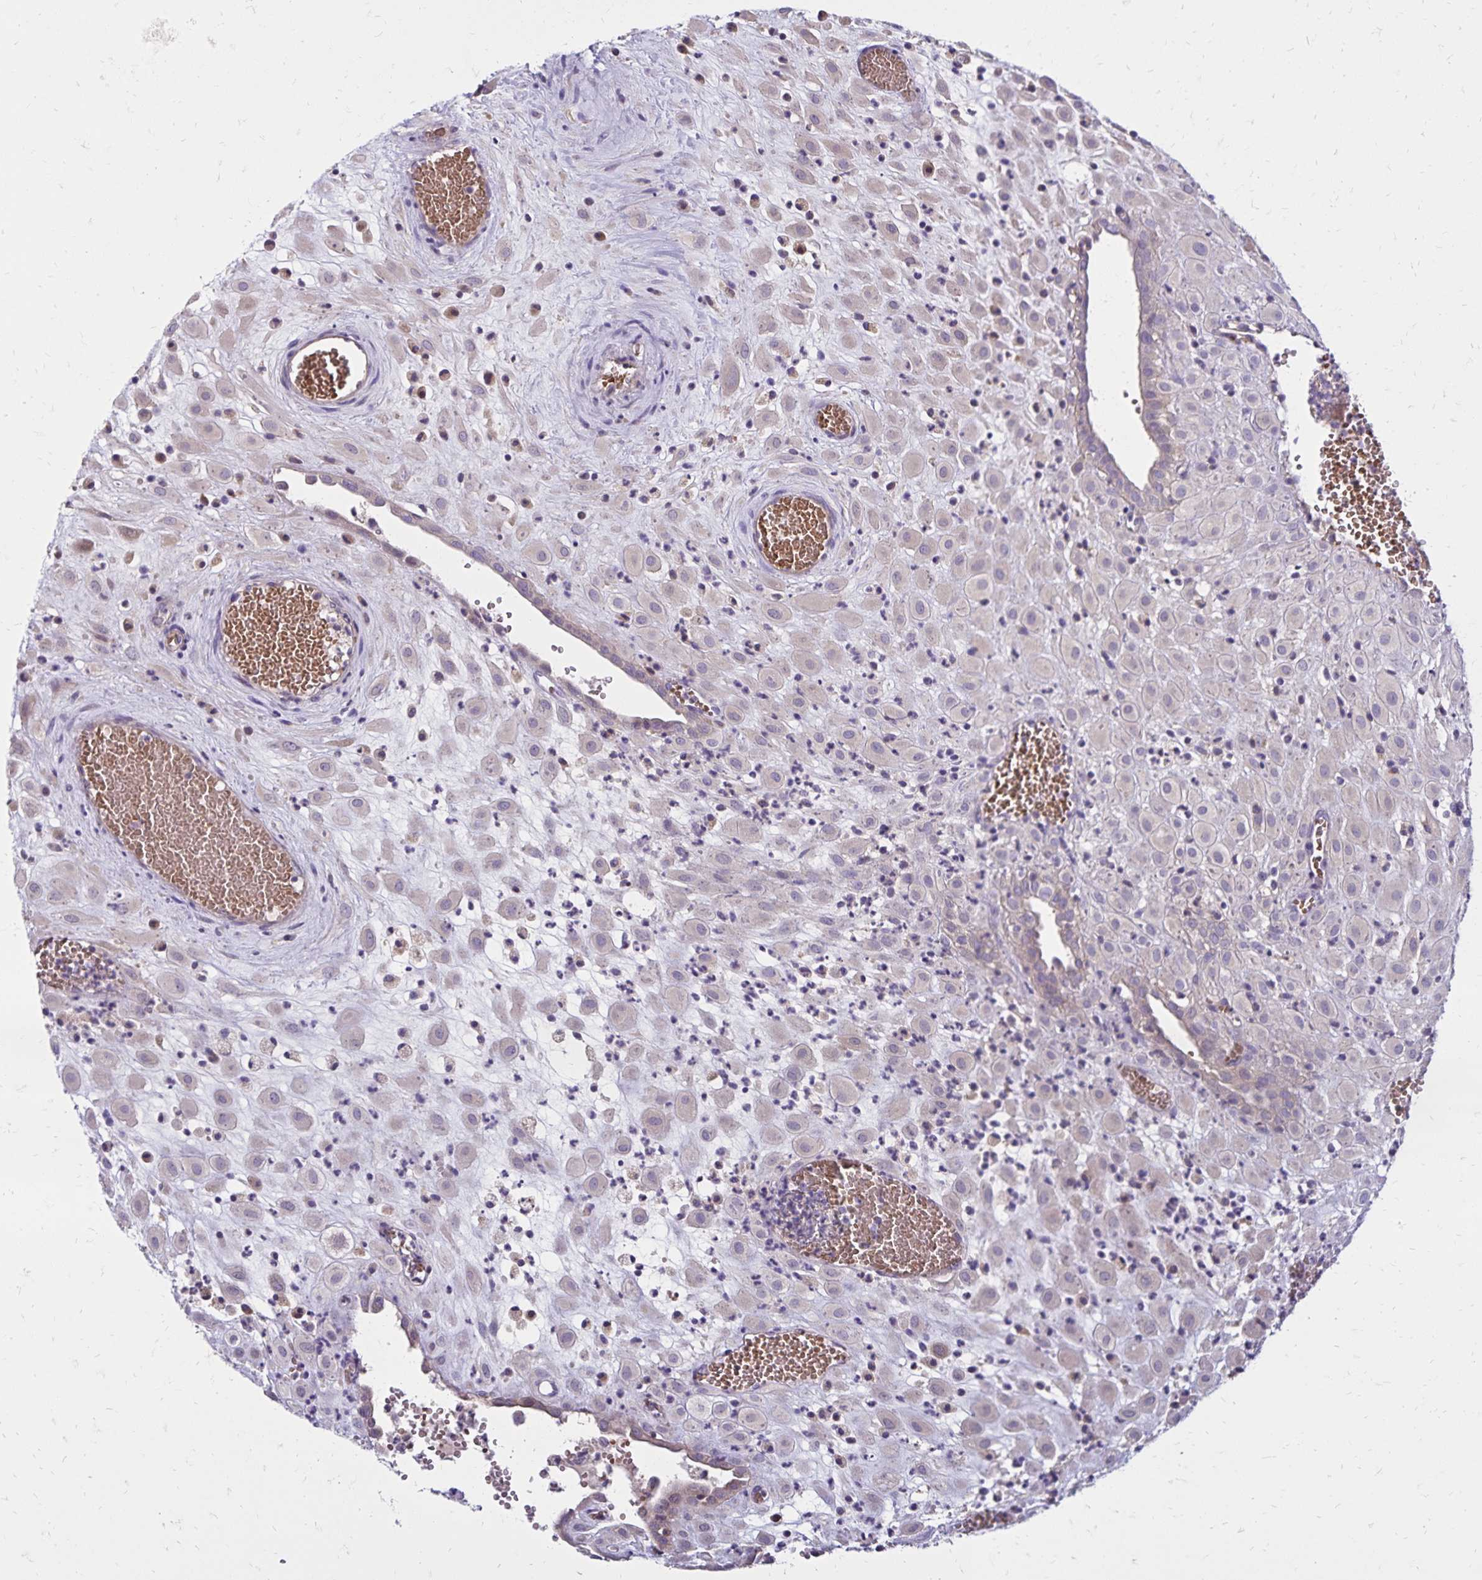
{"staining": {"intensity": "negative", "quantity": "none", "location": "none"}, "tissue": "placenta", "cell_type": "Decidual cells", "image_type": "normal", "snomed": [{"axis": "morphology", "description": "Normal tissue, NOS"}, {"axis": "topography", "description": "Placenta"}], "caption": "This histopathology image is of benign placenta stained with immunohistochemistry (IHC) to label a protein in brown with the nuclei are counter-stained blue. There is no positivity in decidual cells.", "gene": "FSD1", "patient": {"sex": "female", "age": 24}}